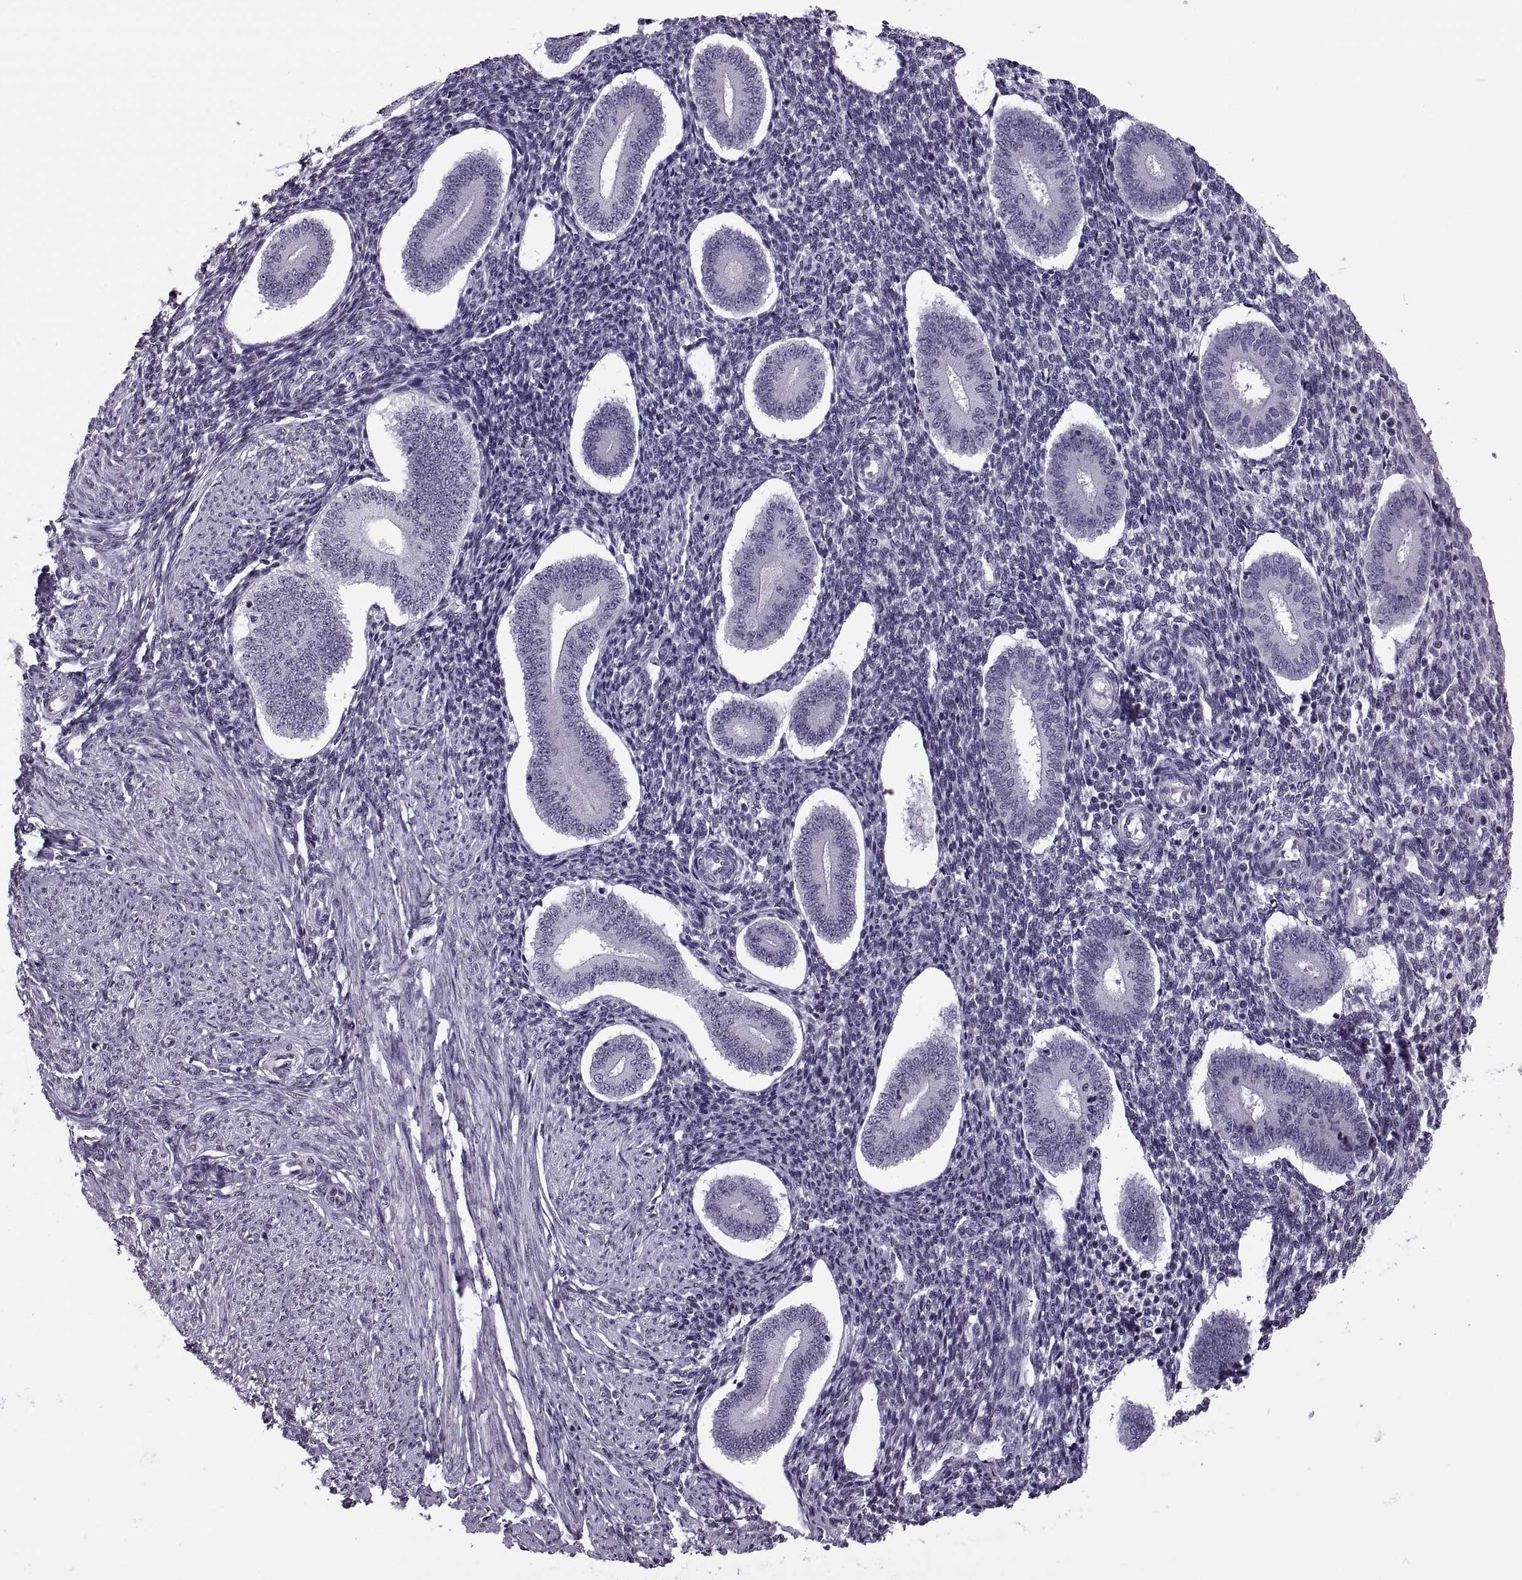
{"staining": {"intensity": "negative", "quantity": "none", "location": "none"}, "tissue": "endometrium", "cell_type": "Cells in endometrial stroma", "image_type": "normal", "snomed": [{"axis": "morphology", "description": "Normal tissue, NOS"}, {"axis": "topography", "description": "Endometrium"}], "caption": "A photomicrograph of human endometrium is negative for staining in cells in endometrial stroma. (DAB immunohistochemistry, high magnification).", "gene": "H1", "patient": {"sex": "female", "age": 40}}